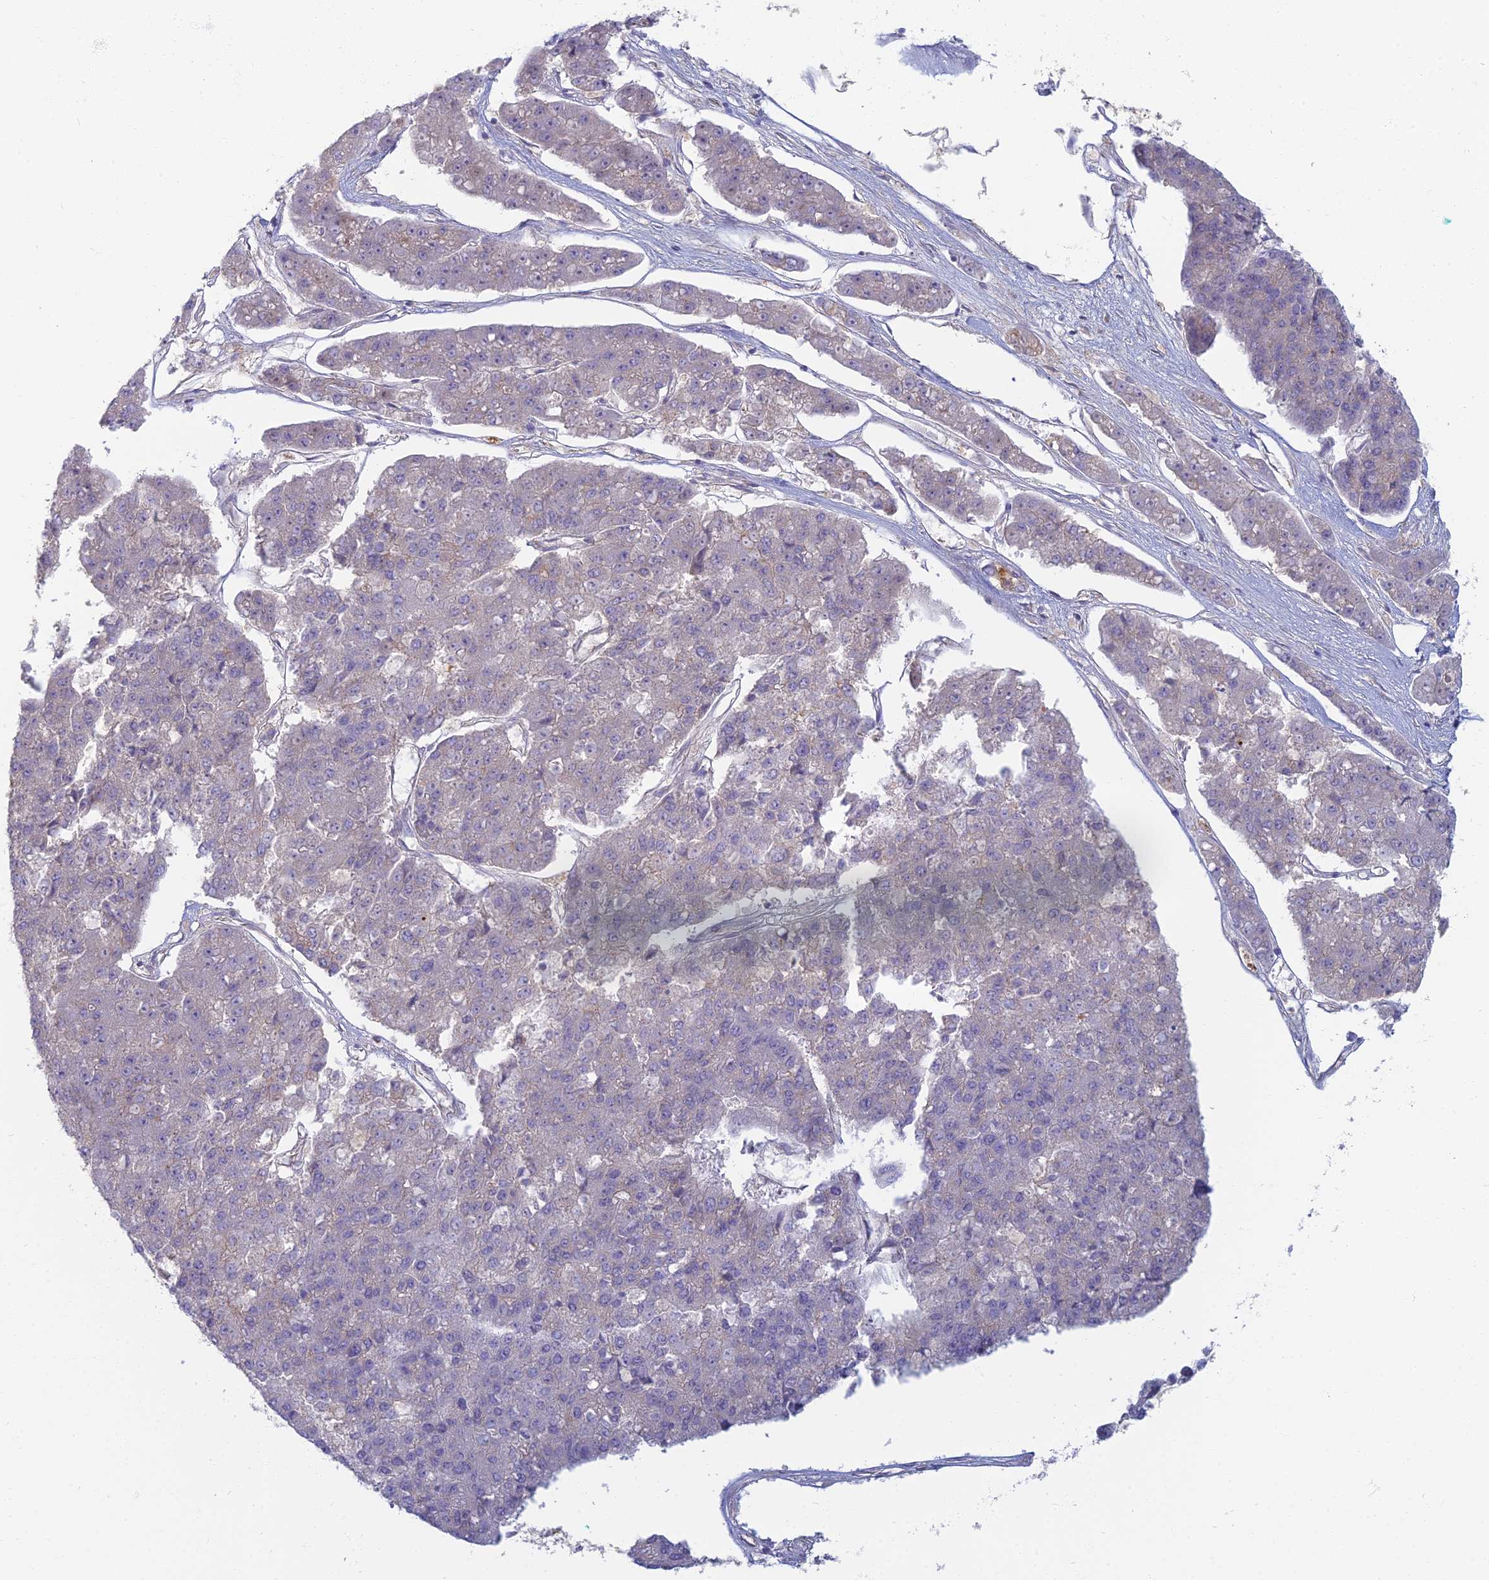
{"staining": {"intensity": "negative", "quantity": "none", "location": "none"}, "tissue": "pancreatic cancer", "cell_type": "Tumor cells", "image_type": "cancer", "snomed": [{"axis": "morphology", "description": "Adenocarcinoma, NOS"}, {"axis": "topography", "description": "Pancreas"}], "caption": "Immunohistochemistry (IHC) photomicrograph of neoplastic tissue: human pancreatic cancer stained with DAB reveals no significant protein staining in tumor cells.", "gene": "PROX2", "patient": {"sex": "male", "age": 50}}